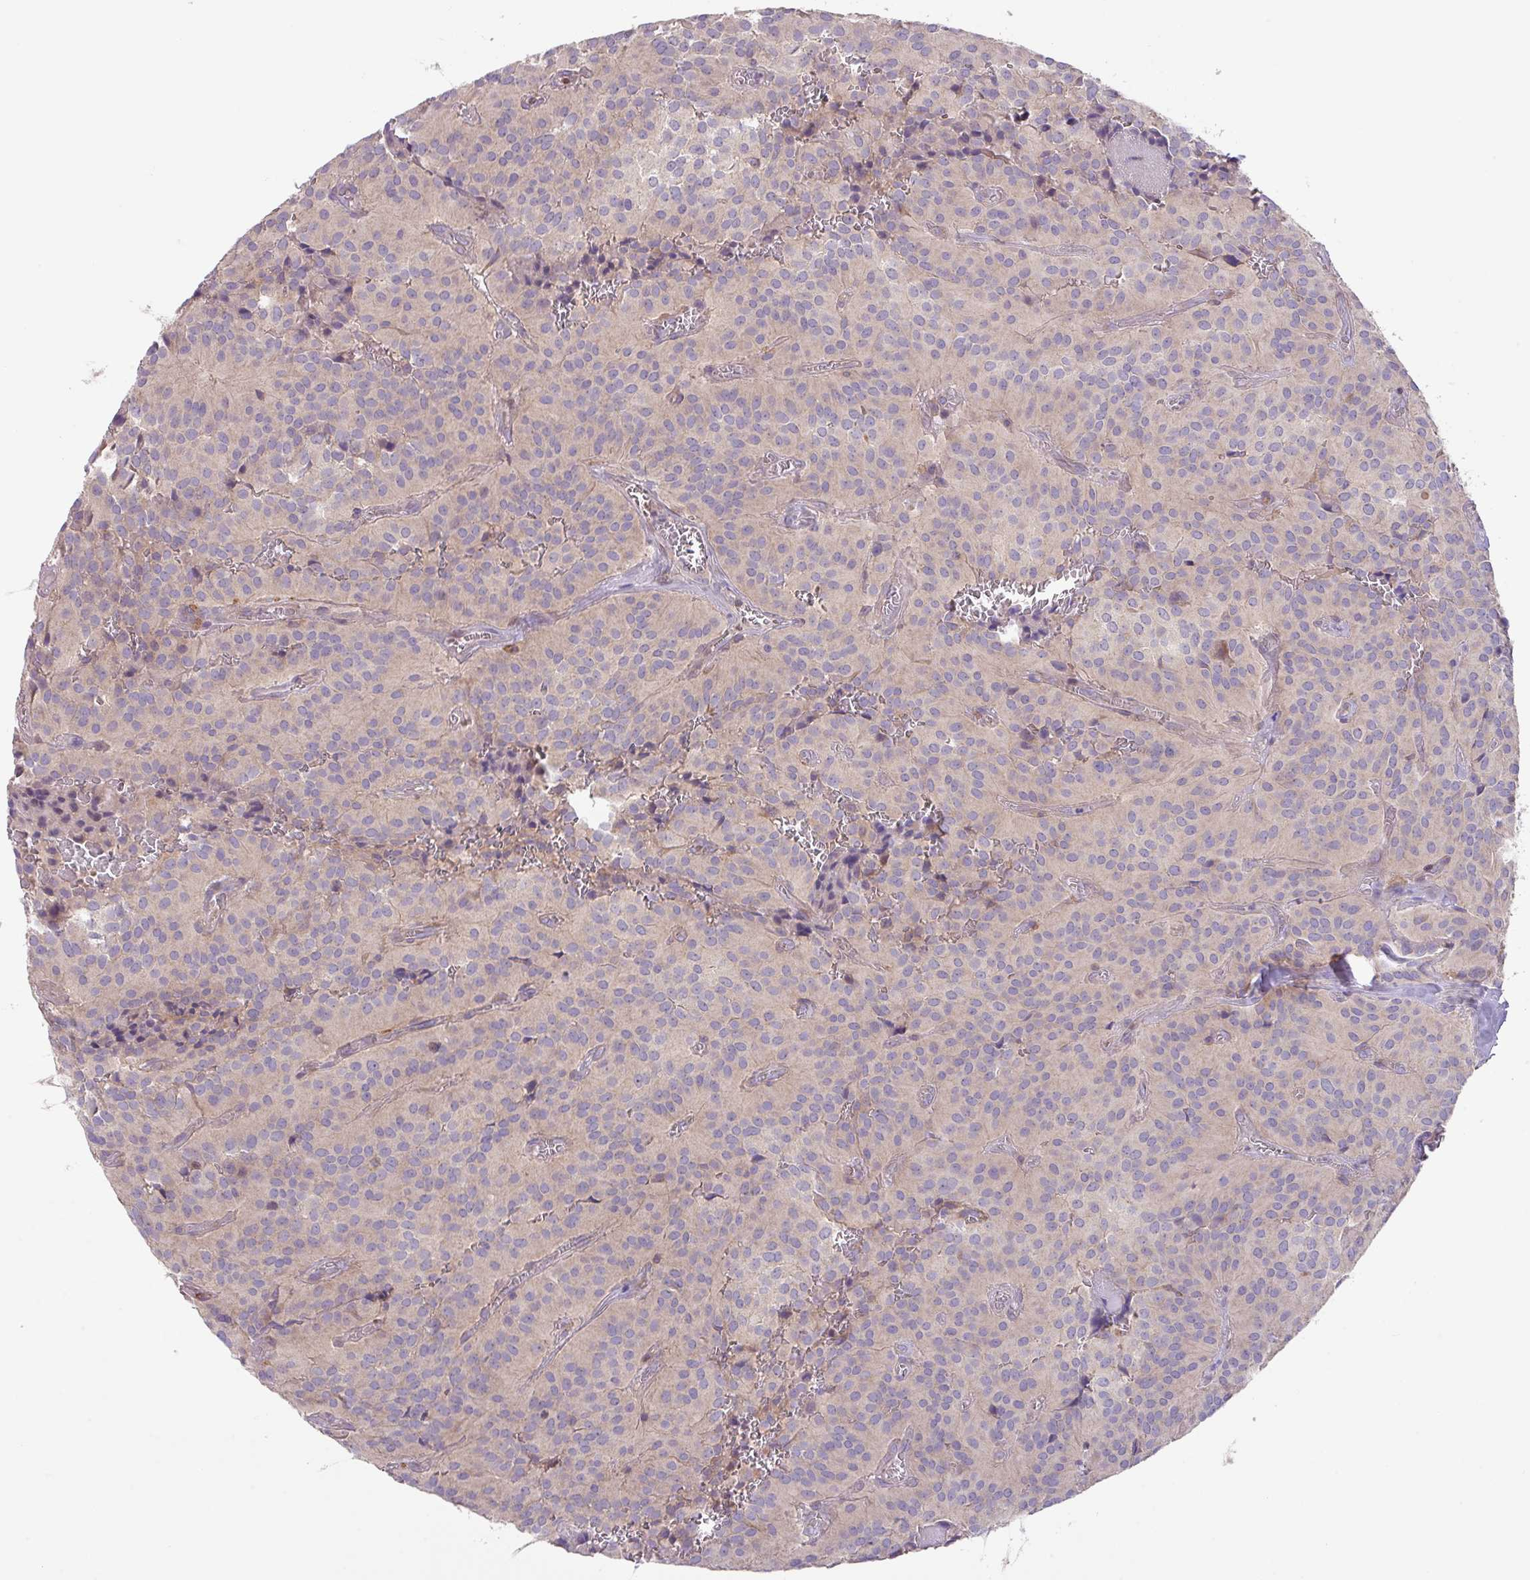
{"staining": {"intensity": "negative", "quantity": "none", "location": "none"}, "tissue": "glioma", "cell_type": "Tumor cells", "image_type": "cancer", "snomed": [{"axis": "morphology", "description": "Glioma, malignant, Low grade"}, {"axis": "topography", "description": "Brain"}], "caption": "The image demonstrates no significant expression in tumor cells of glioma.", "gene": "ZNF394", "patient": {"sex": "male", "age": 42}}